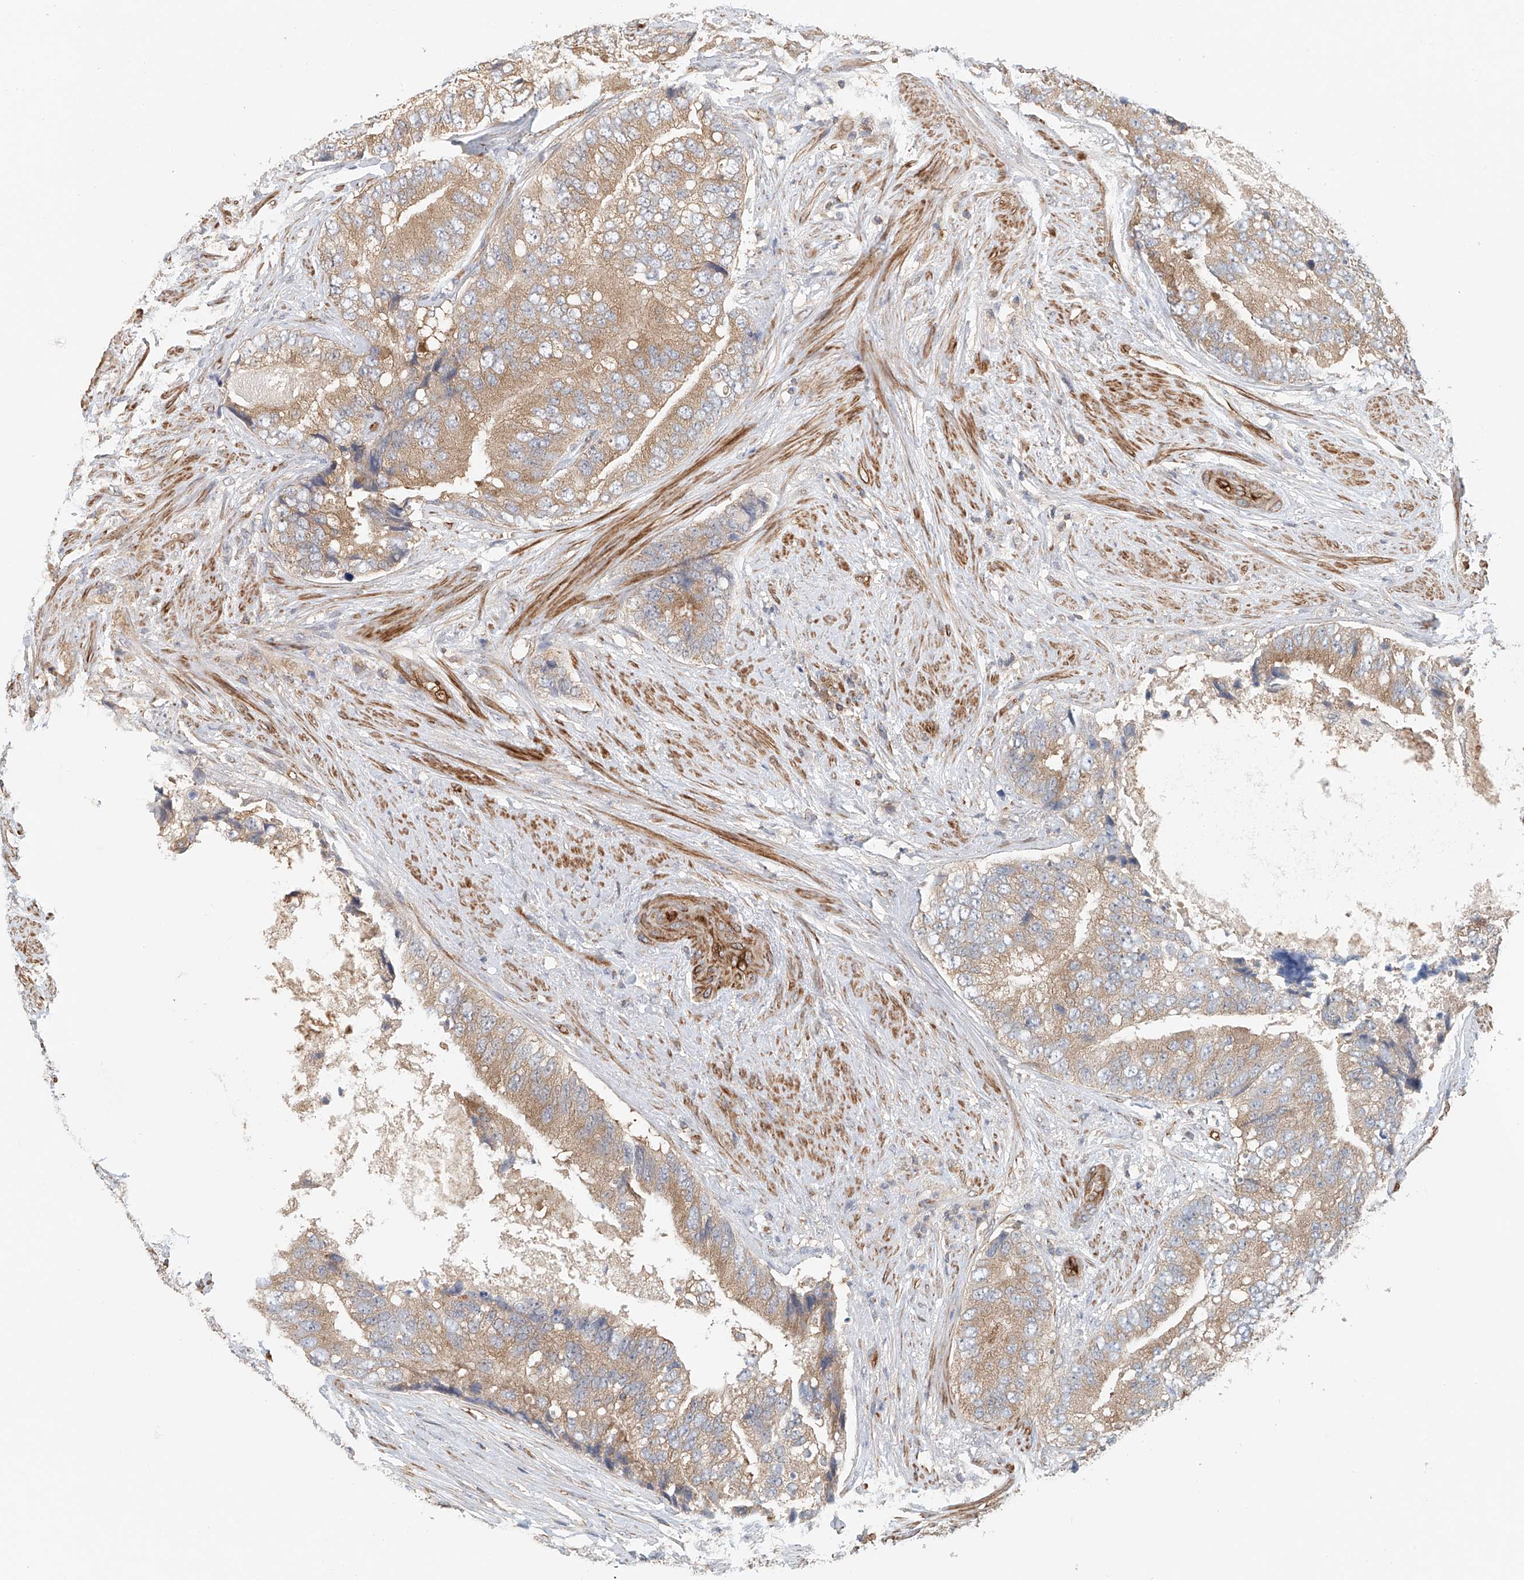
{"staining": {"intensity": "moderate", "quantity": ">75%", "location": "cytoplasmic/membranous"}, "tissue": "prostate cancer", "cell_type": "Tumor cells", "image_type": "cancer", "snomed": [{"axis": "morphology", "description": "Adenocarcinoma, High grade"}, {"axis": "topography", "description": "Prostate"}], "caption": "Immunohistochemical staining of human prostate high-grade adenocarcinoma displays moderate cytoplasmic/membranous protein expression in approximately >75% of tumor cells.", "gene": "FRYL", "patient": {"sex": "male", "age": 70}}